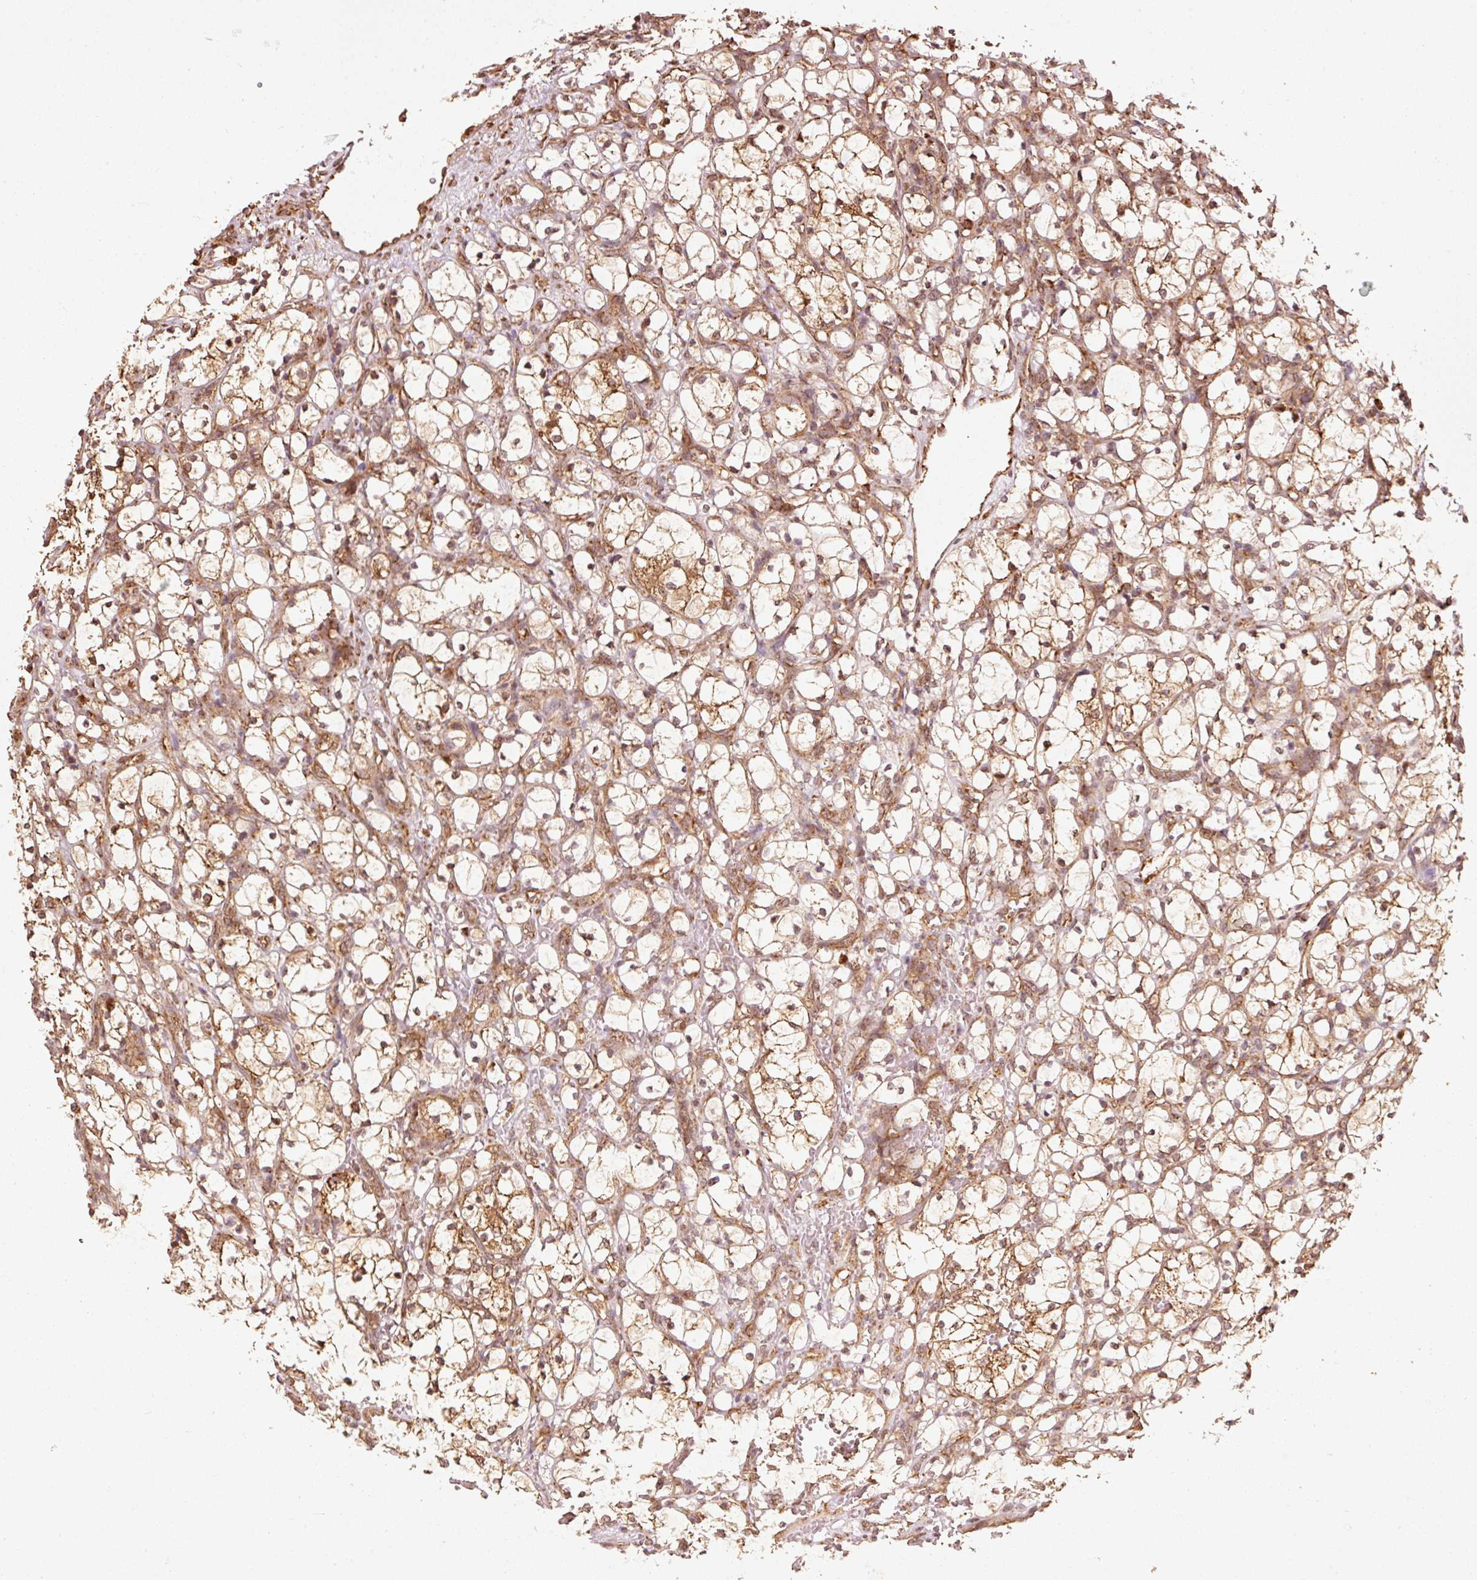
{"staining": {"intensity": "moderate", "quantity": ">75%", "location": "cytoplasmic/membranous"}, "tissue": "renal cancer", "cell_type": "Tumor cells", "image_type": "cancer", "snomed": [{"axis": "morphology", "description": "Adenocarcinoma, NOS"}, {"axis": "topography", "description": "Kidney"}], "caption": "There is medium levels of moderate cytoplasmic/membranous staining in tumor cells of adenocarcinoma (renal), as demonstrated by immunohistochemical staining (brown color).", "gene": "MRPL16", "patient": {"sex": "female", "age": 69}}